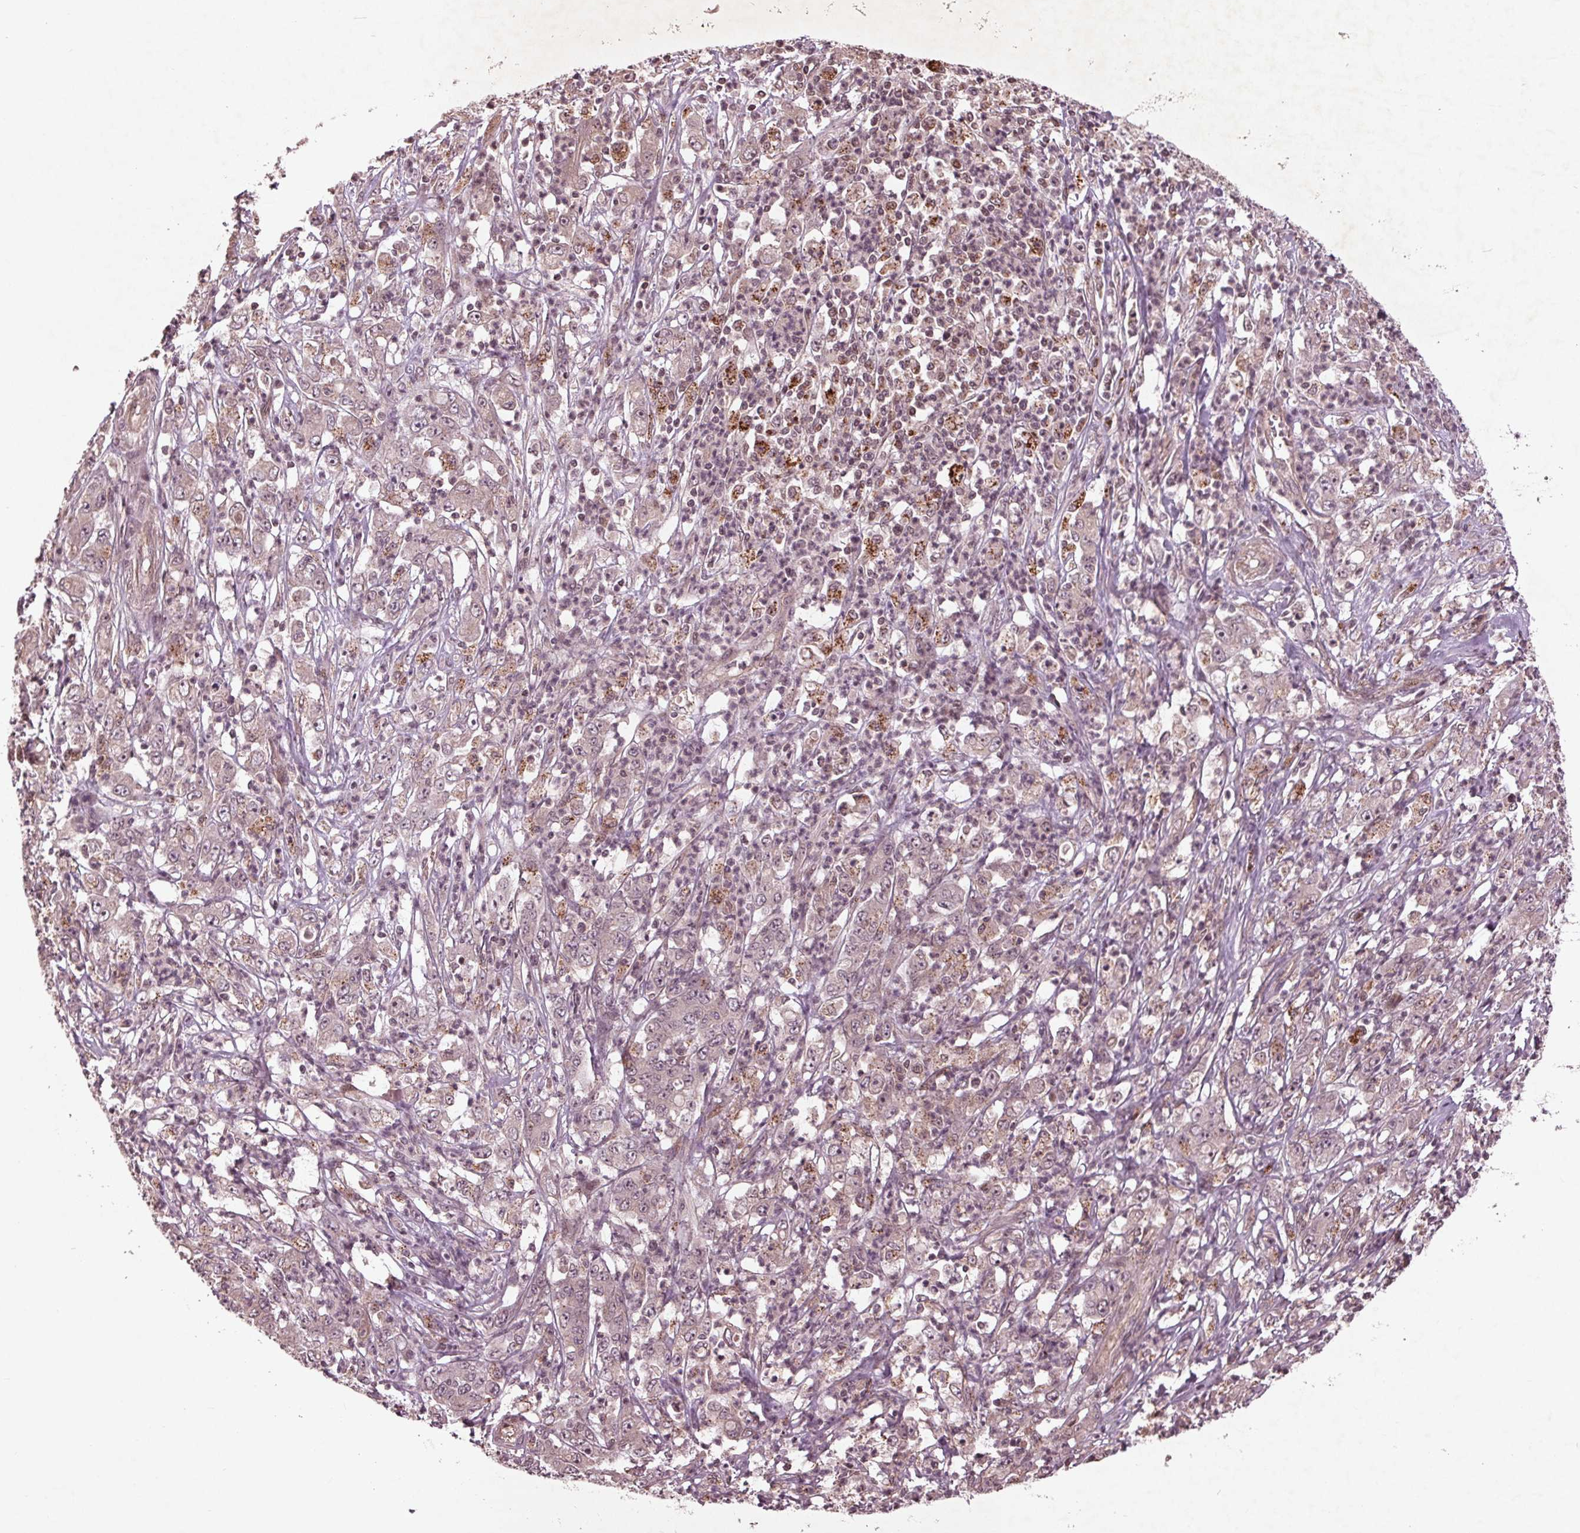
{"staining": {"intensity": "negative", "quantity": "none", "location": "none"}, "tissue": "stomach cancer", "cell_type": "Tumor cells", "image_type": "cancer", "snomed": [{"axis": "morphology", "description": "Adenocarcinoma, NOS"}, {"axis": "topography", "description": "Stomach, lower"}], "caption": "This is an IHC photomicrograph of human stomach cancer. There is no staining in tumor cells.", "gene": "CDKL4", "patient": {"sex": "female", "age": 71}}